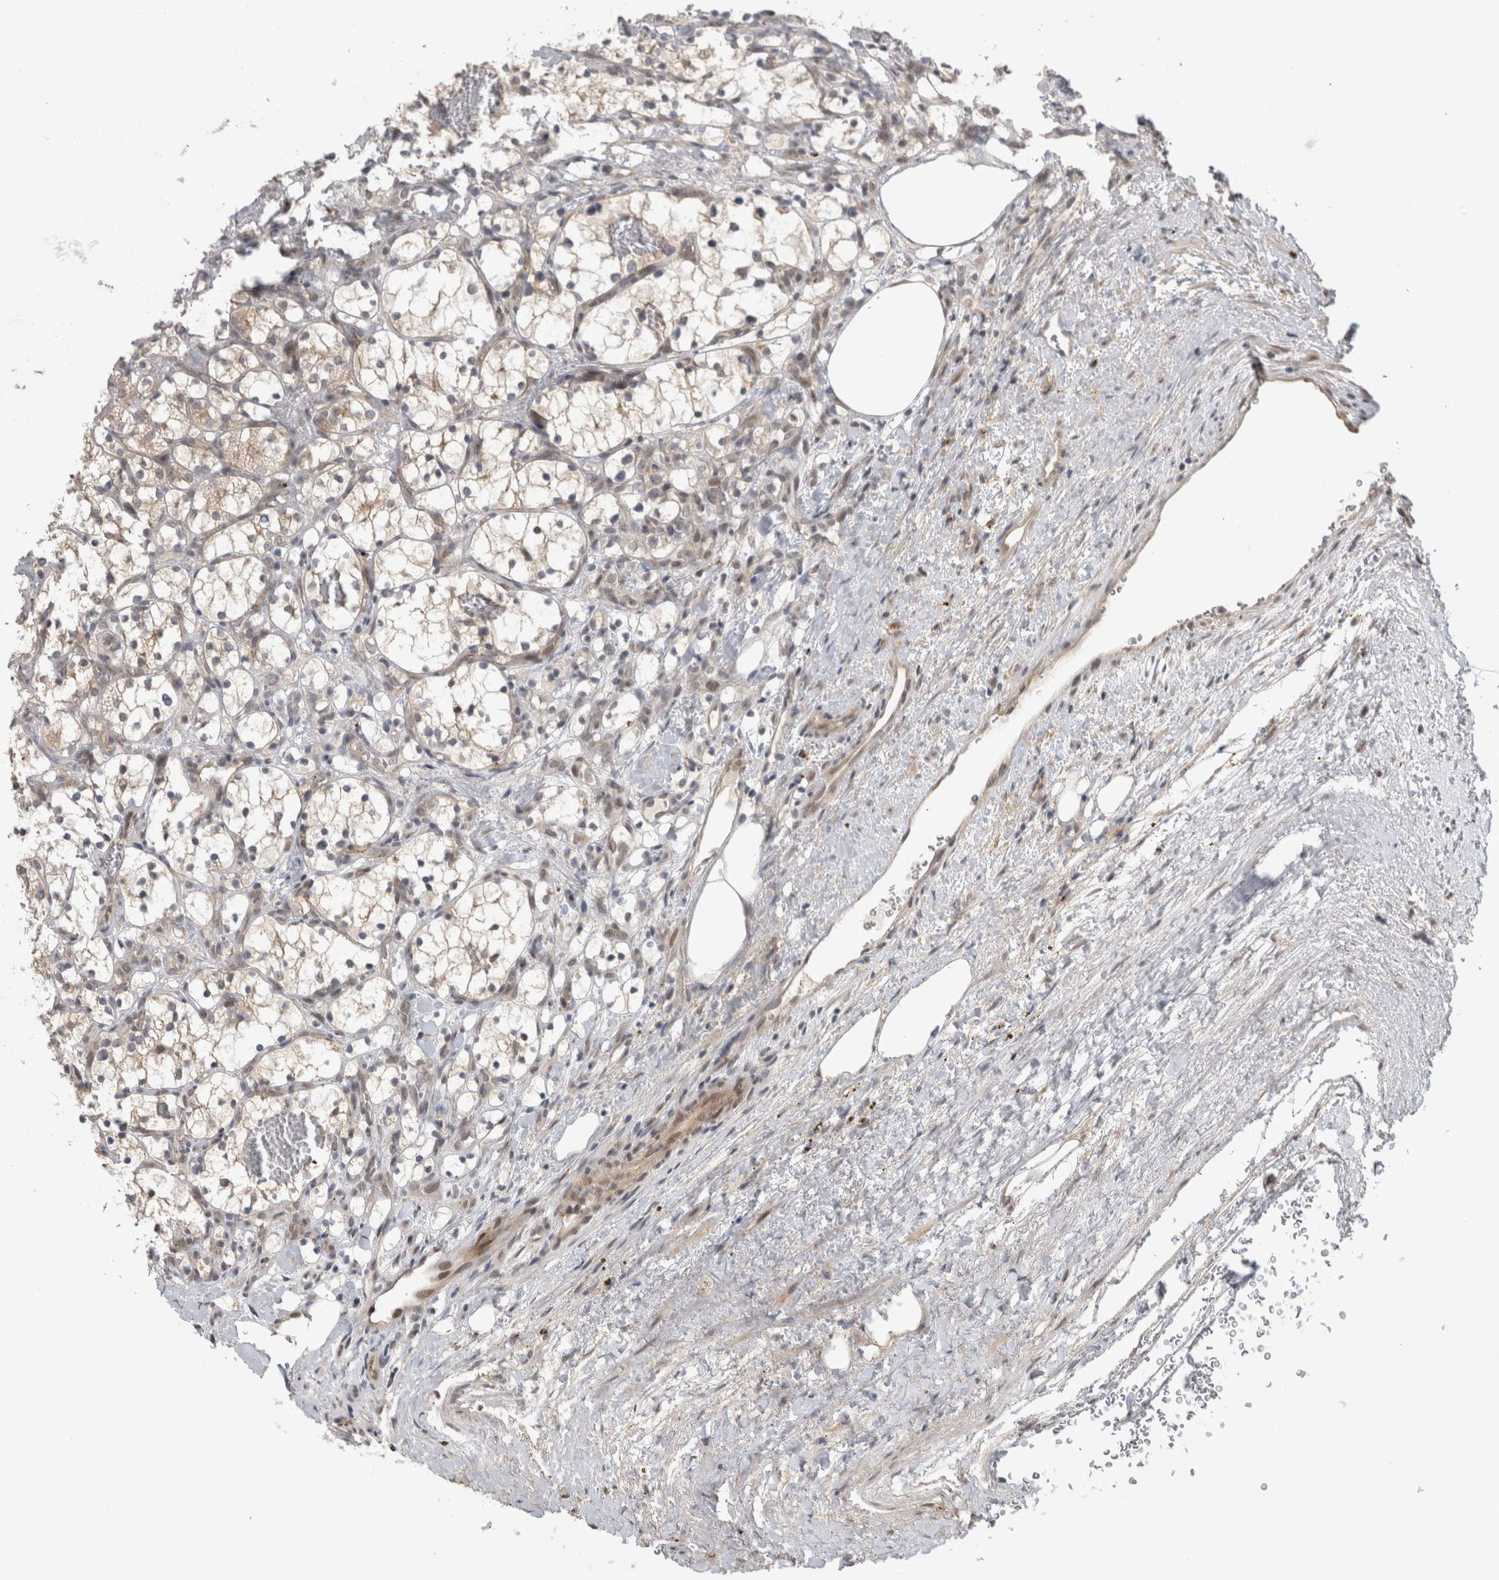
{"staining": {"intensity": "weak", "quantity": "25%-75%", "location": "cytoplasmic/membranous"}, "tissue": "renal cancer", "cell_type": "Tumor cells", "image_type": "cancer", "snomed": [{"axis": "morphology", "description": "Adenocarcinoma, NOS"}, {"axis": "topography", "description": "Kidney"}], "caption": "Tumor cells show weak cytoplasmic/membranous staining in approximately 25%-75% of cells in adenocarcinoma (renal).", "gene": "MTBP", "patient": {"sex": "female", "age": 69}}